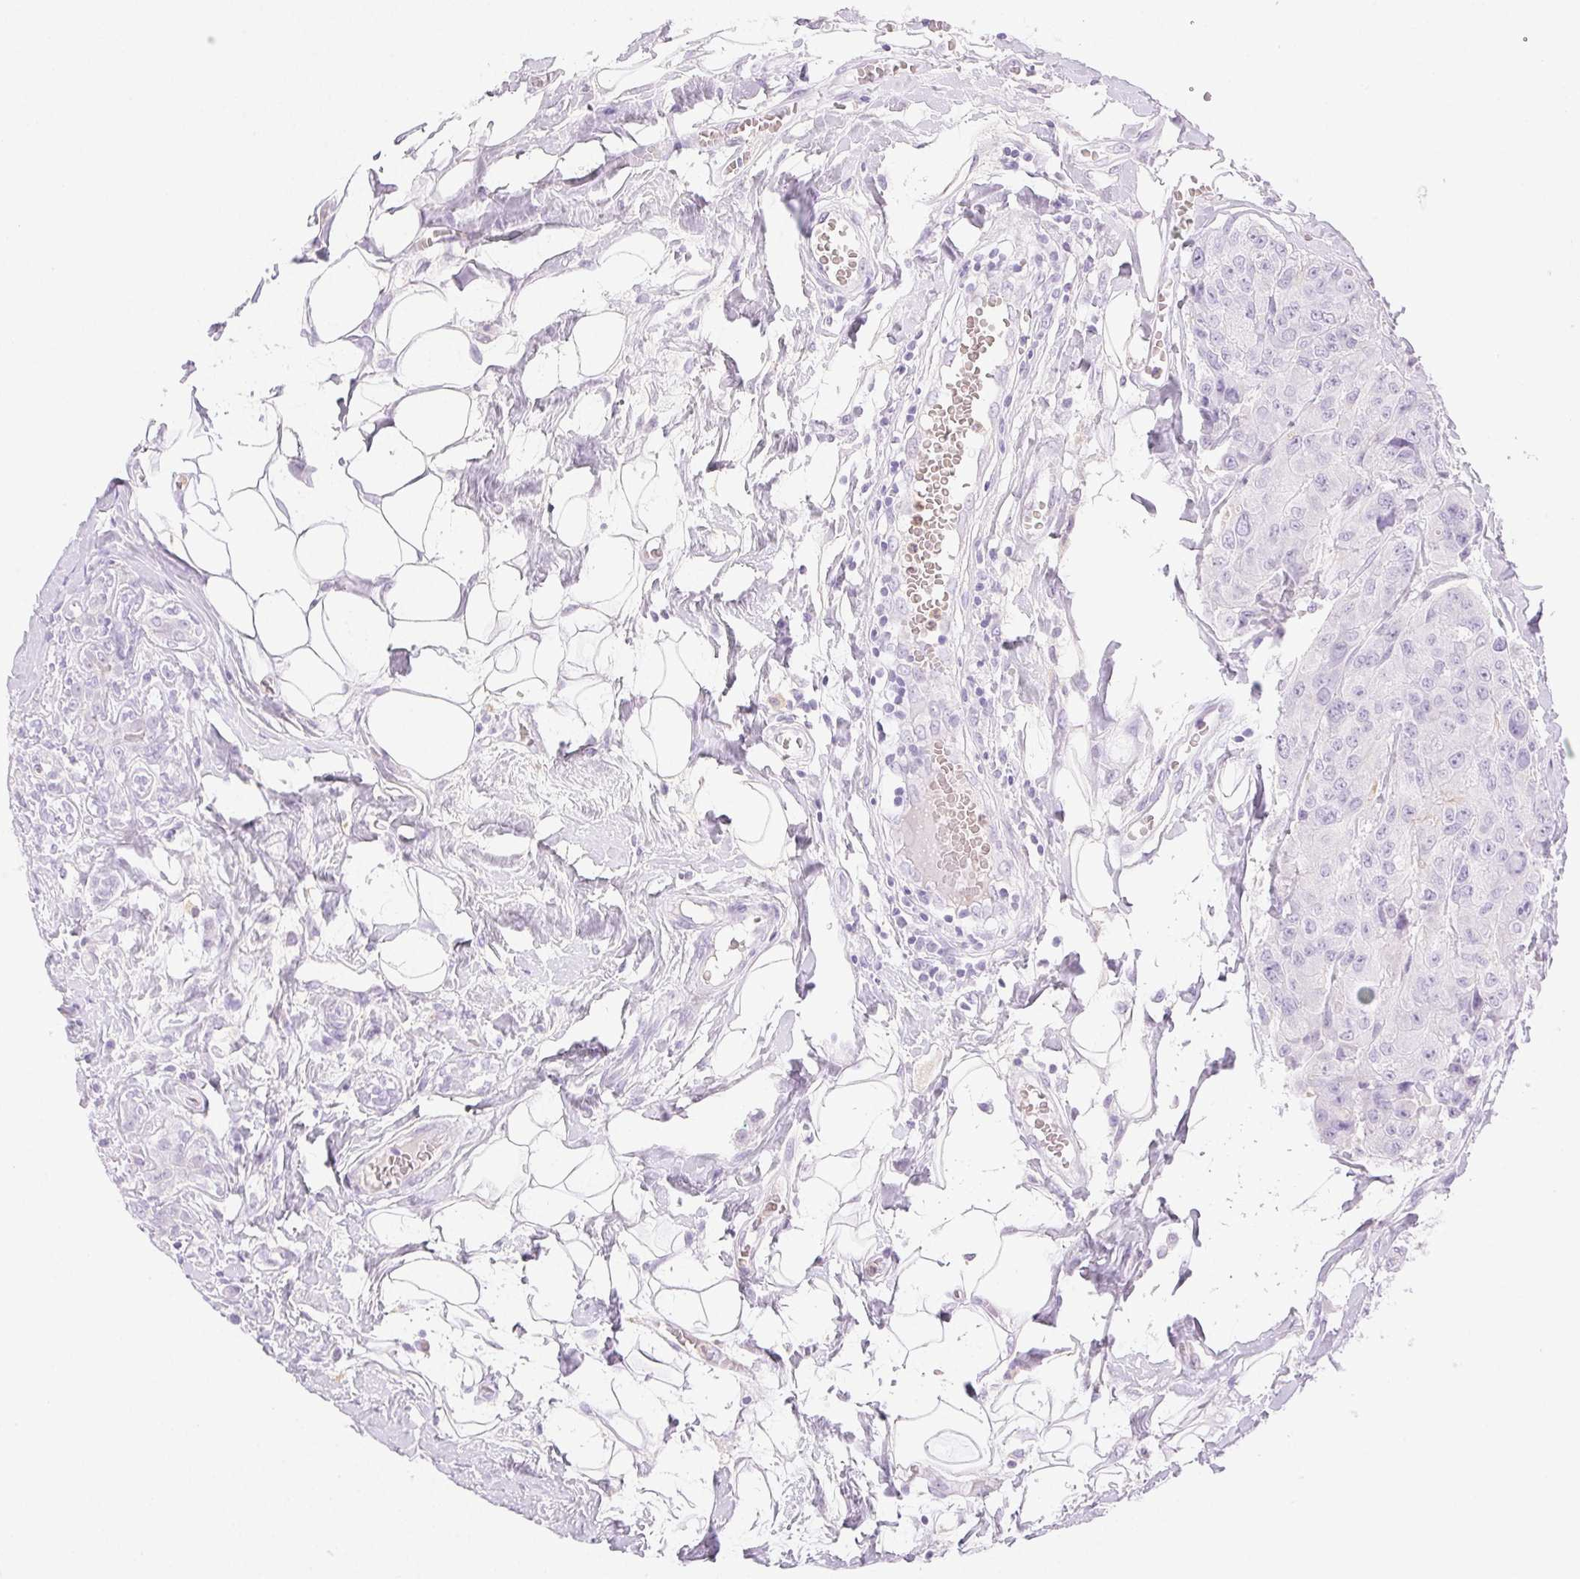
{"staining": {"intensity": "negative", "quantity": "none", "location": "none"}, "tissue": "breast cancer", "cell_type": "Tumor cells", "image_type": "cancer", "snomed": [{"axis": "morphology", "description": "Duct carcinoma"}, {"axis": "topography", "description": "Breast"}], "caption": "Breast infiltrating ductal carcinoma was stained to show a protein in brown. There is no significant positivity in tumor cells.", "gene": "EMX2", "patient": {"sex": "female", "age": 43}}